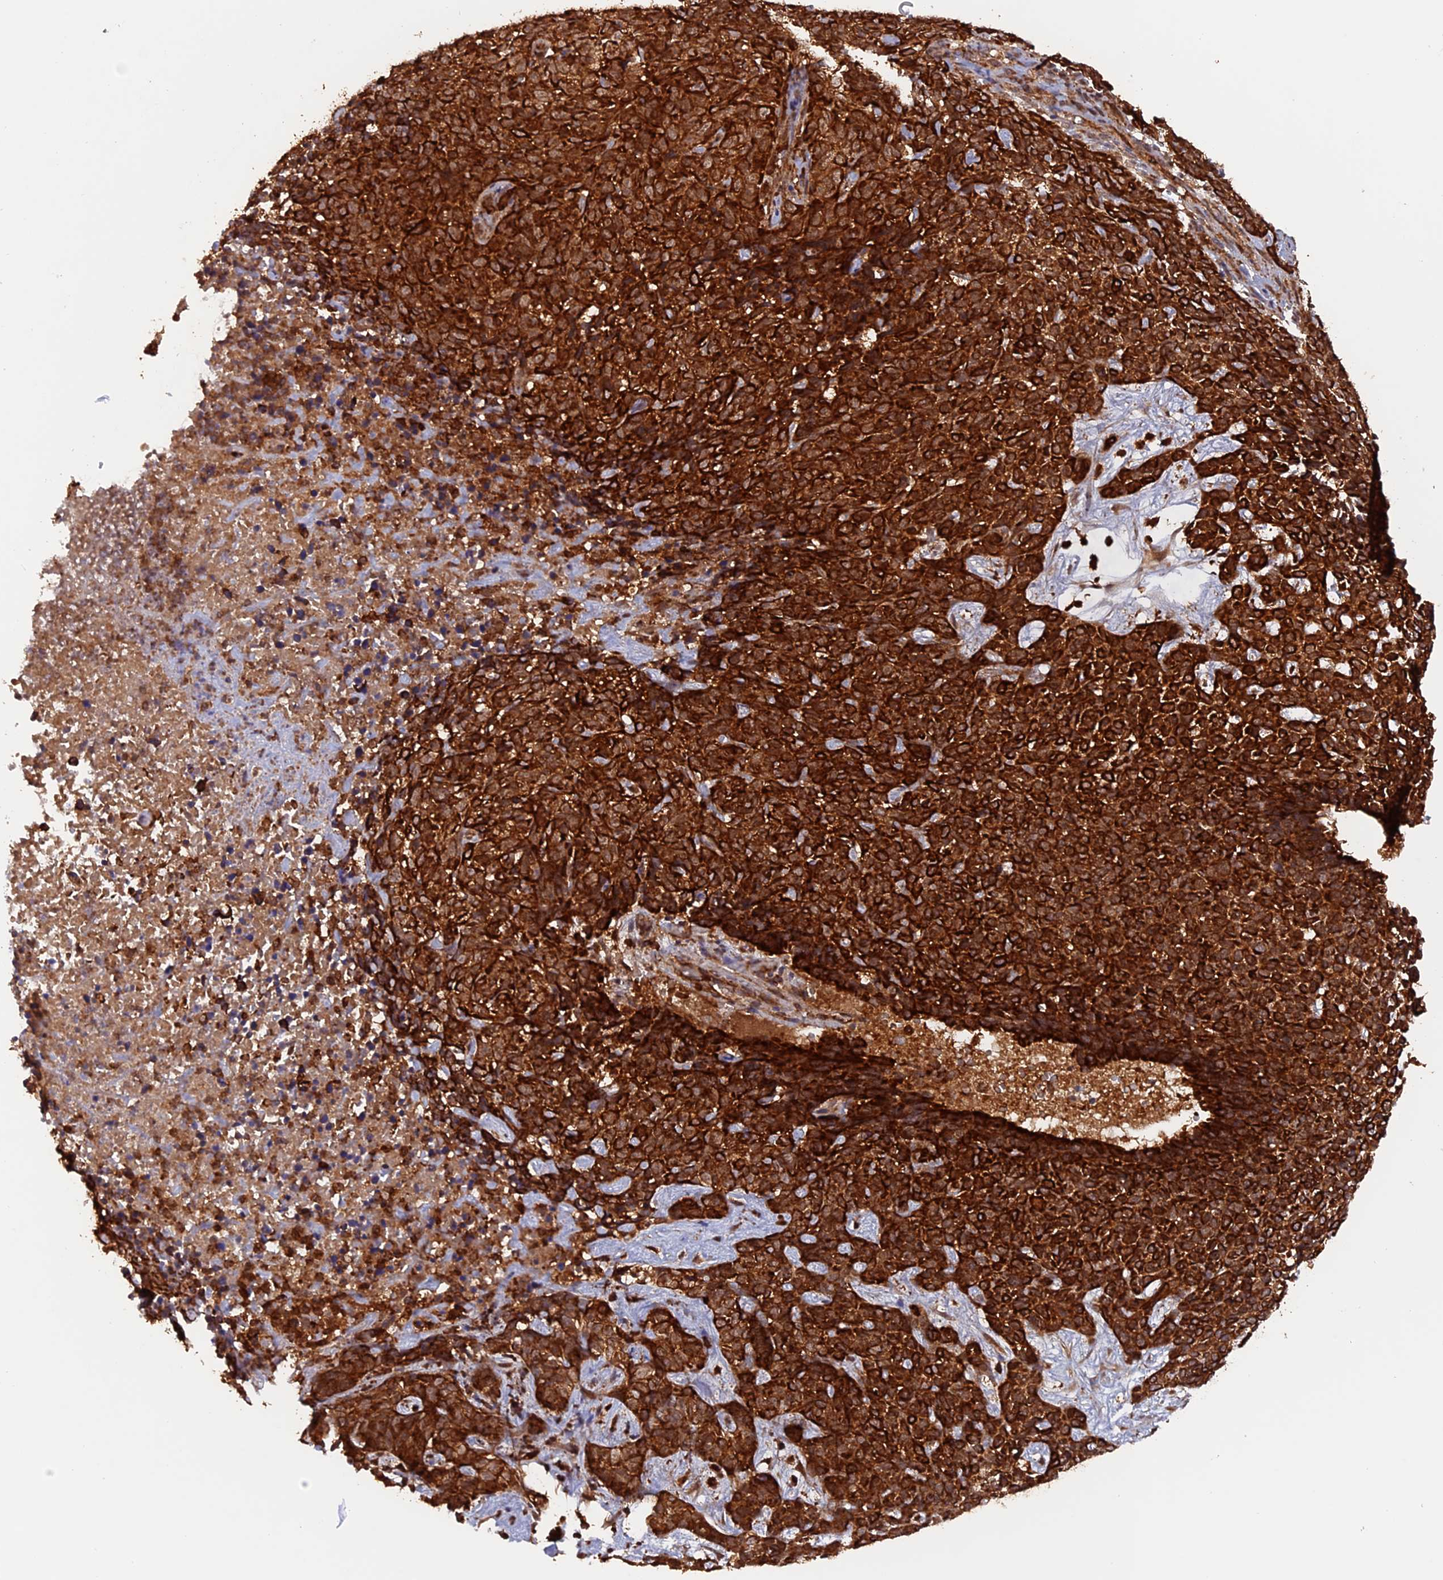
{"staining": {"intensity": "strong", "quantity": ">75%", "location": "cytoplasmic/membranous"}, "tissue": "skin cancer", "cell_type": "Tumor cells", "image_type": "cancer", "snomed": [{"axis": "morphology", "description": "Basal cell carcinoma"}, {"axis": "topography", "description": "Skin"}], "caption": "This photomicrograph demonstrates immunohistochemistry (IHC) staining of human skin cancer (basal cell carcinoma), with high strong cytoplasmic/membranous expression in approximately >75% of tumor cells.", "gene": "DTYMK", "patient": {"sex": "female", "age": 84}}